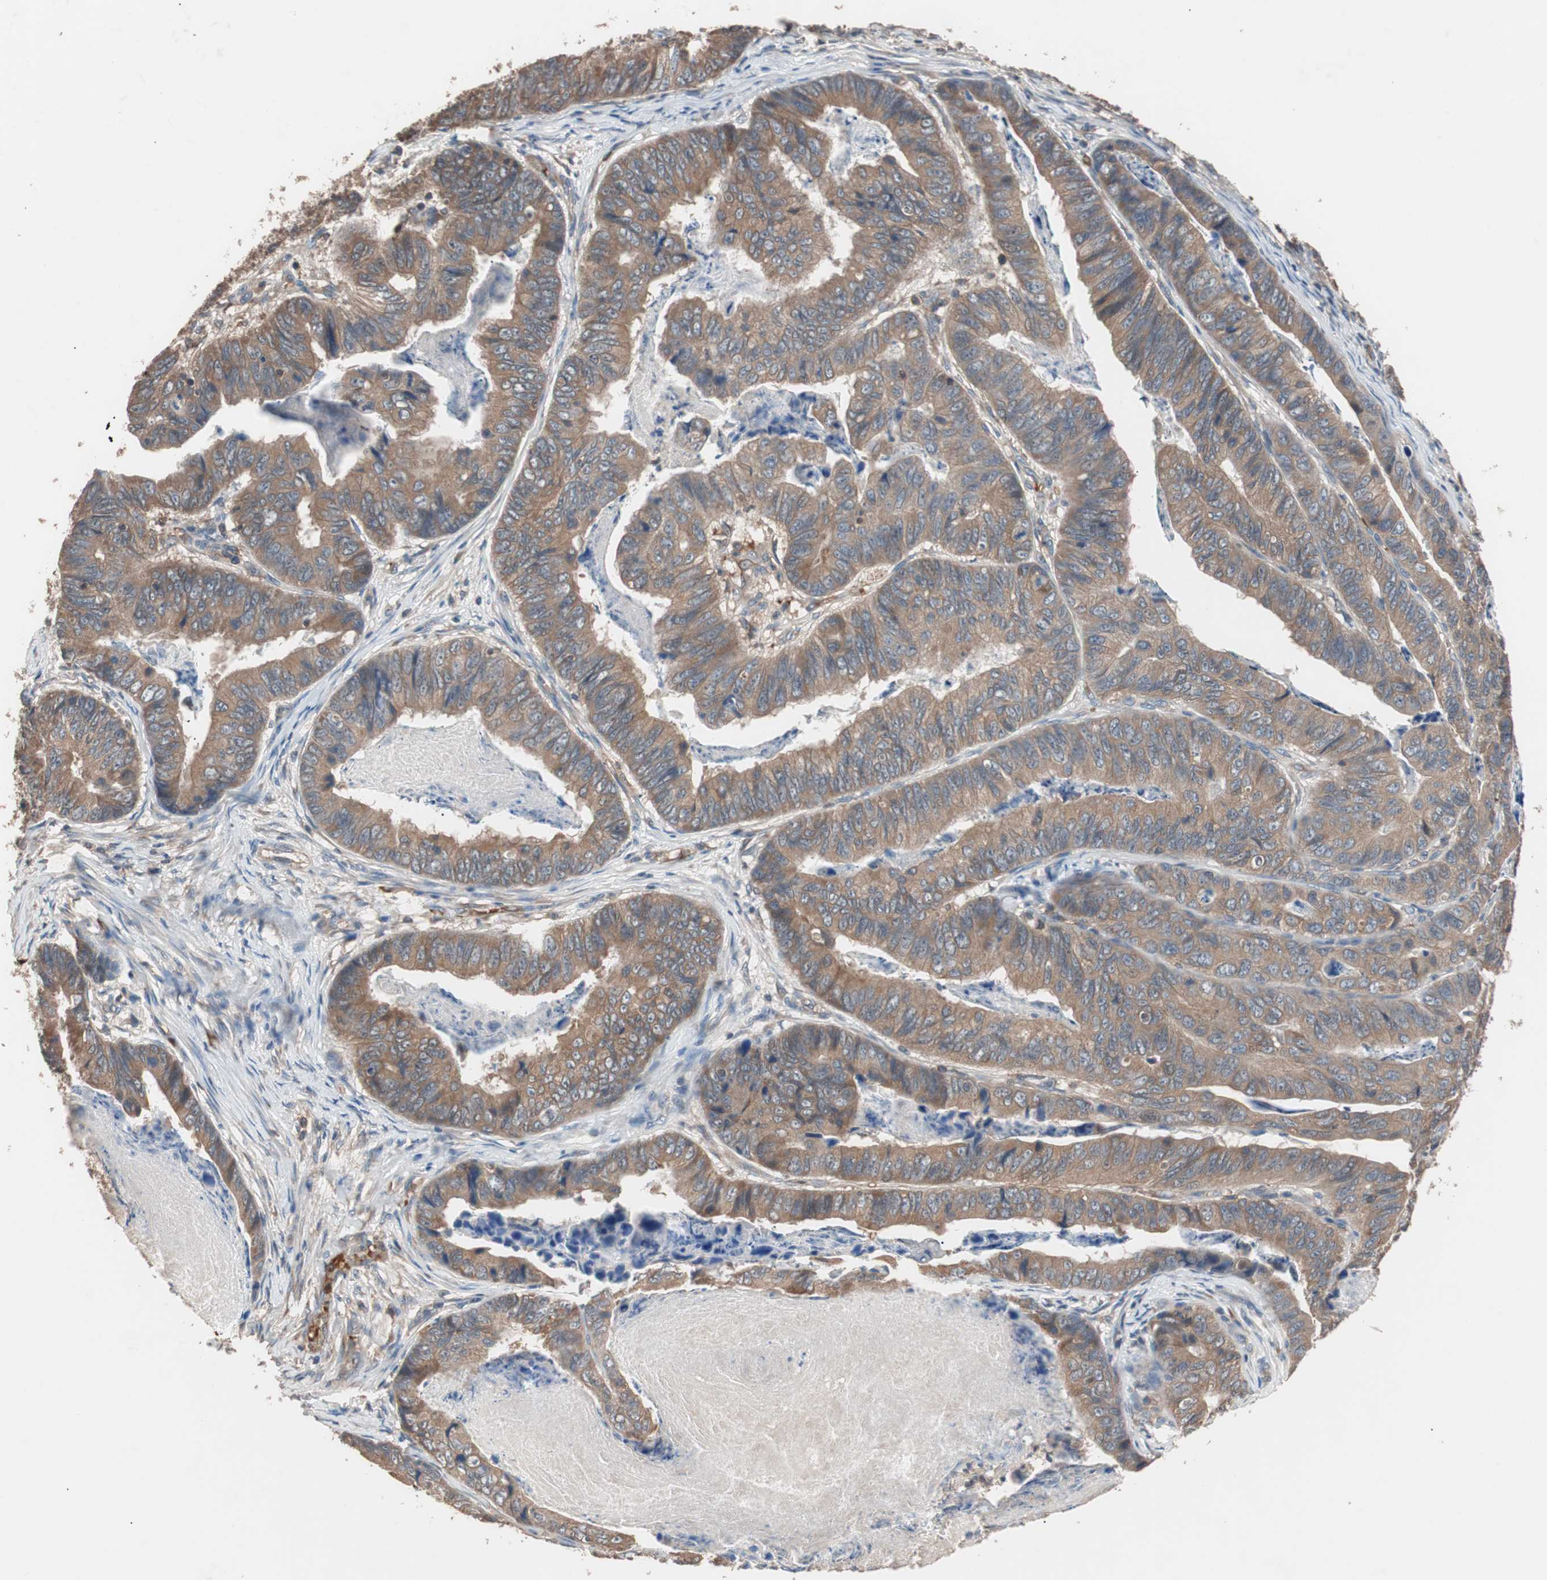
{"staining": {"intensity": "moderate", "quantity": ">75%", "location": "cytoplasmic/membranous"}, "tissue": "stomach cancer", "cell_type": "Tumor cells", "image_type": "cancer", "snomed": [{"axis": "morphology", "description": "Adenocarcinoma, NOS"}, {"axis": "topography", "description": "Stomach, lower"}], "caption": "Moderate cytoplasmic/membranous positivity for a protein is identified in about >75% of tumor cells of stomach adenocarcinoma using immunohistochemistry (IHC).", "gene": "GLYCTK", "patient": {"sex": "male", "age": 77}}